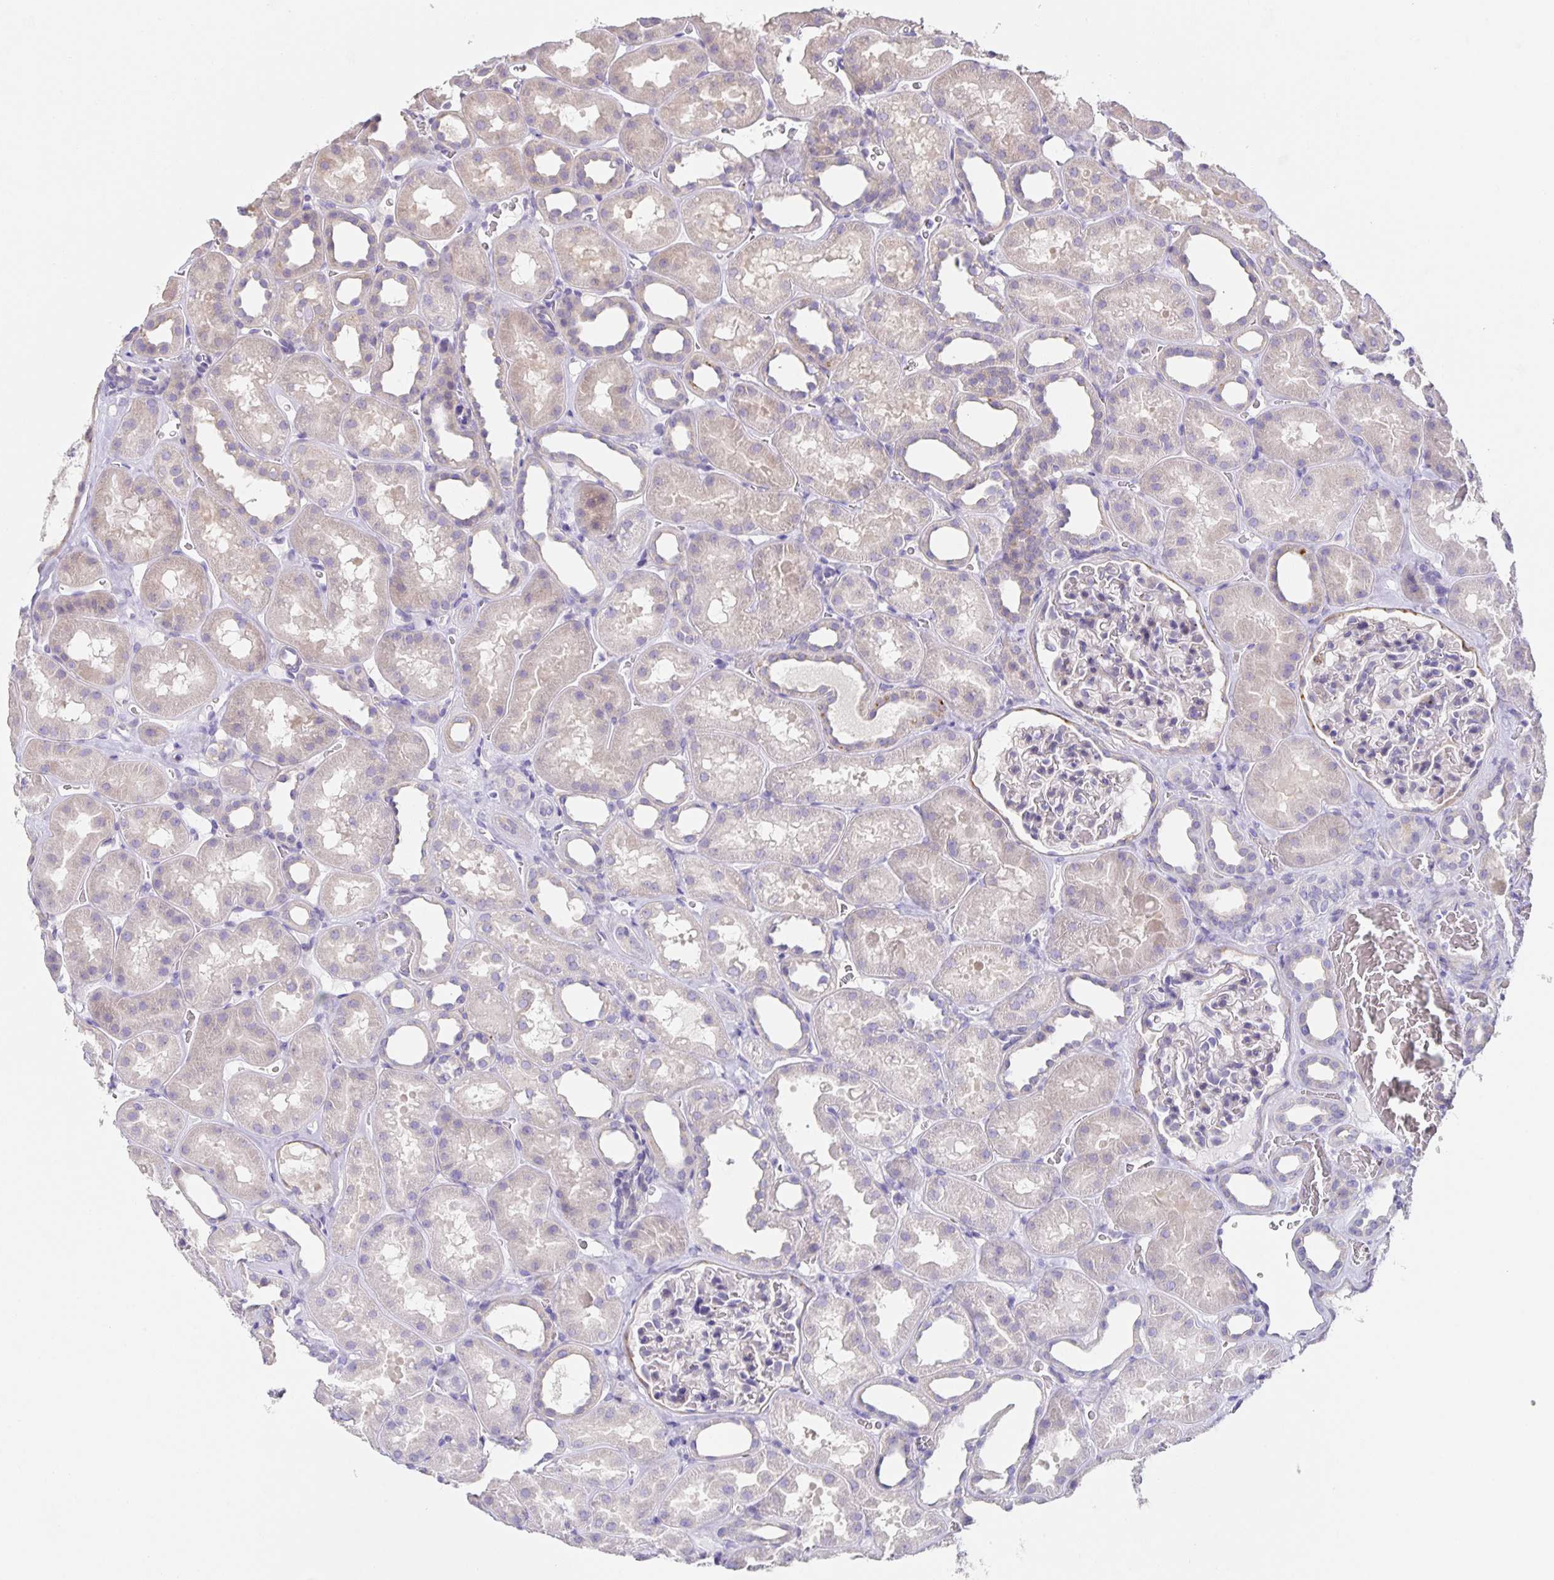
{"staining": {"intensity": "negative", "quantity": "none", "location": "none"}, "tissue": "kidney", "cell_type": "Cells in glomeruli", "image_type": "normal", "snomed": [{"axis": "morphology", "description": "Normal tissue, NOS"}, {"axis": "topography", "description": "Kidney"}], "caption": "Immunohistochemical staining of benign human kidney demonstrates no significant staining in cells in glomeruli.", "gene": "PRR36", "patient": {"sex": "female", "age": 41}}